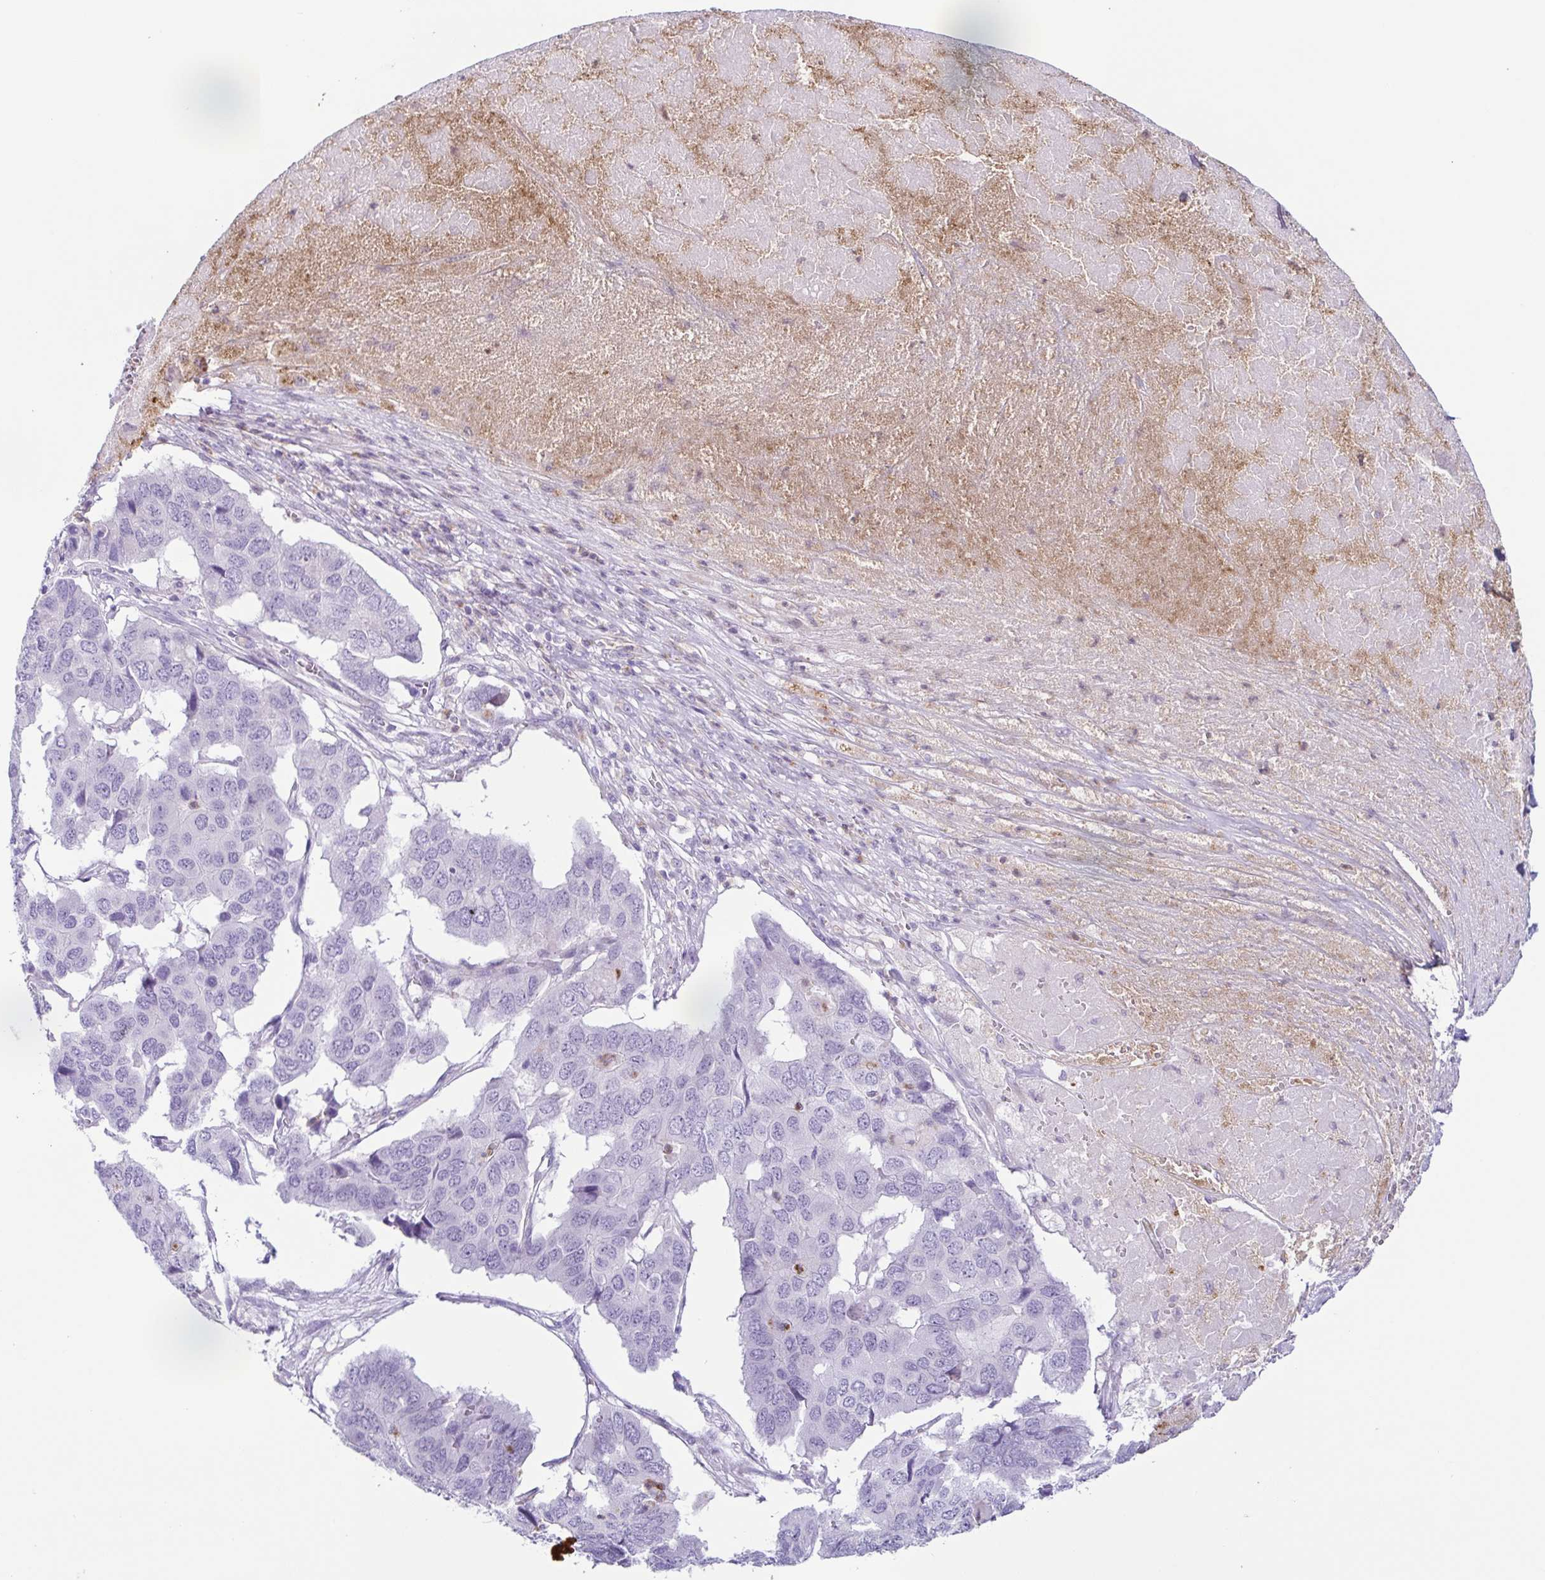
{"staining": {"intensity": "negative", "quantity": "none", "location": "none"}, "tissue": "pancreatic cancer", "cell_type": "Tumor cells", "image_type": "cancer", "snomed": [{"axis": "morphology", "description": "Adenocarcinoma, NOS"}, {"axis": "topography", "description": "Pancreas"}], "caption": "An IHC photomicrograph of pancreatic cancer is shown. There is no staining in tumor cells of pancreatic cancer. (DAB (3,3'-diaminobenzidine) immunohistochemistry with hematoxylin counter stain).", "gene": "AZU1", "patient": {"sex": "male", "age": 50}}